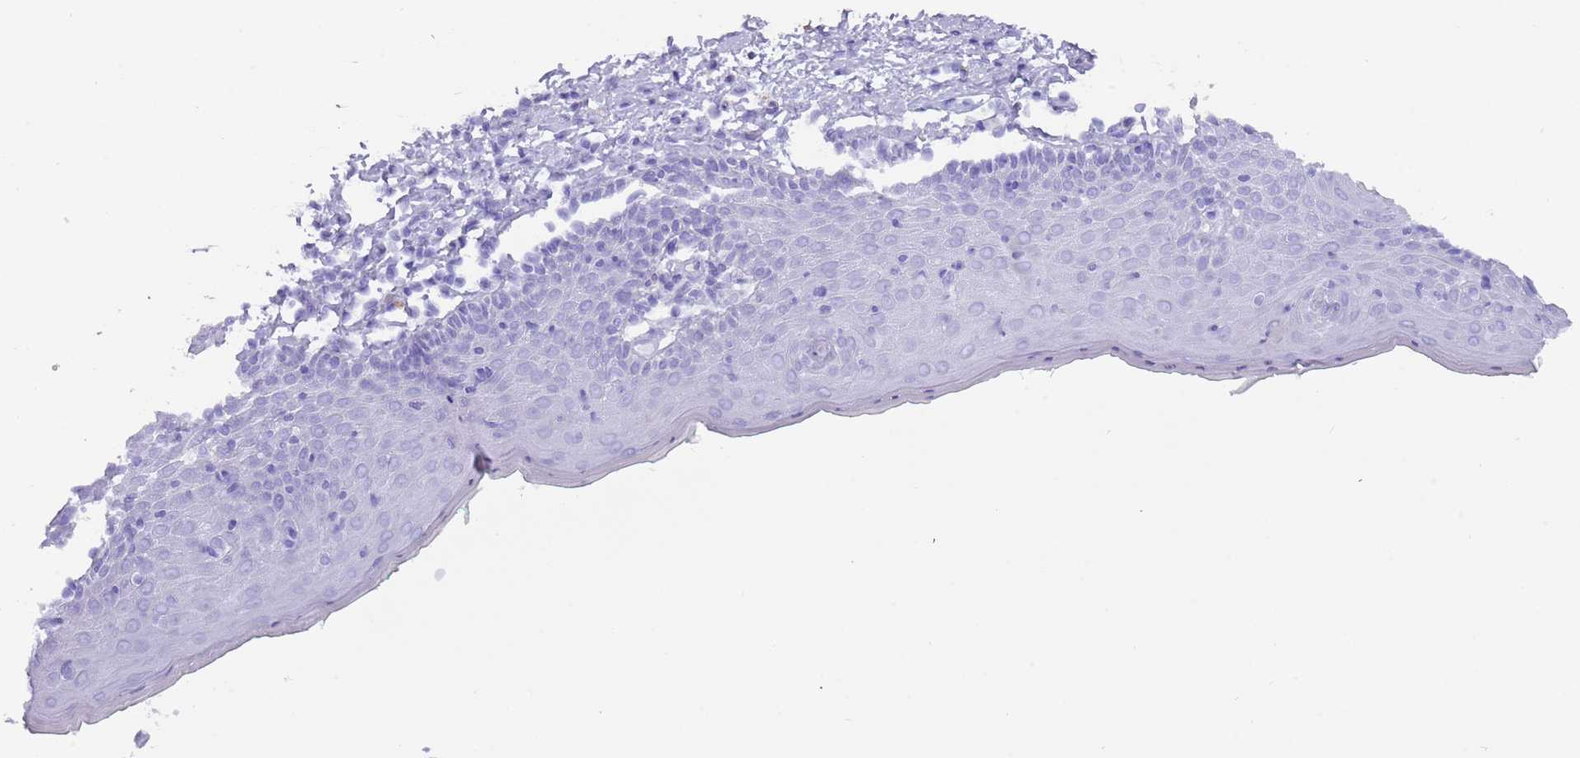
{"staining": {"intensity": "negative", "quantity": "none", "location": "none"}, "tissue": "skin", "cell_type": "Epidermal cells", "image_type": "normal", "snomed": [{"axis": "morphology", "description": "Normal tissue, NOS"}, {"axis": "topography", "description": "Vulva"}], "caption": "Epidermal cells show no significant staining in benign skin. Brightfield microscopy of IHC stained with DAB (brown) and hematoxylin (blue), captured at high magnification.", "gene": "MYADML2", "patient": {"sex": "female", "age": 66}}